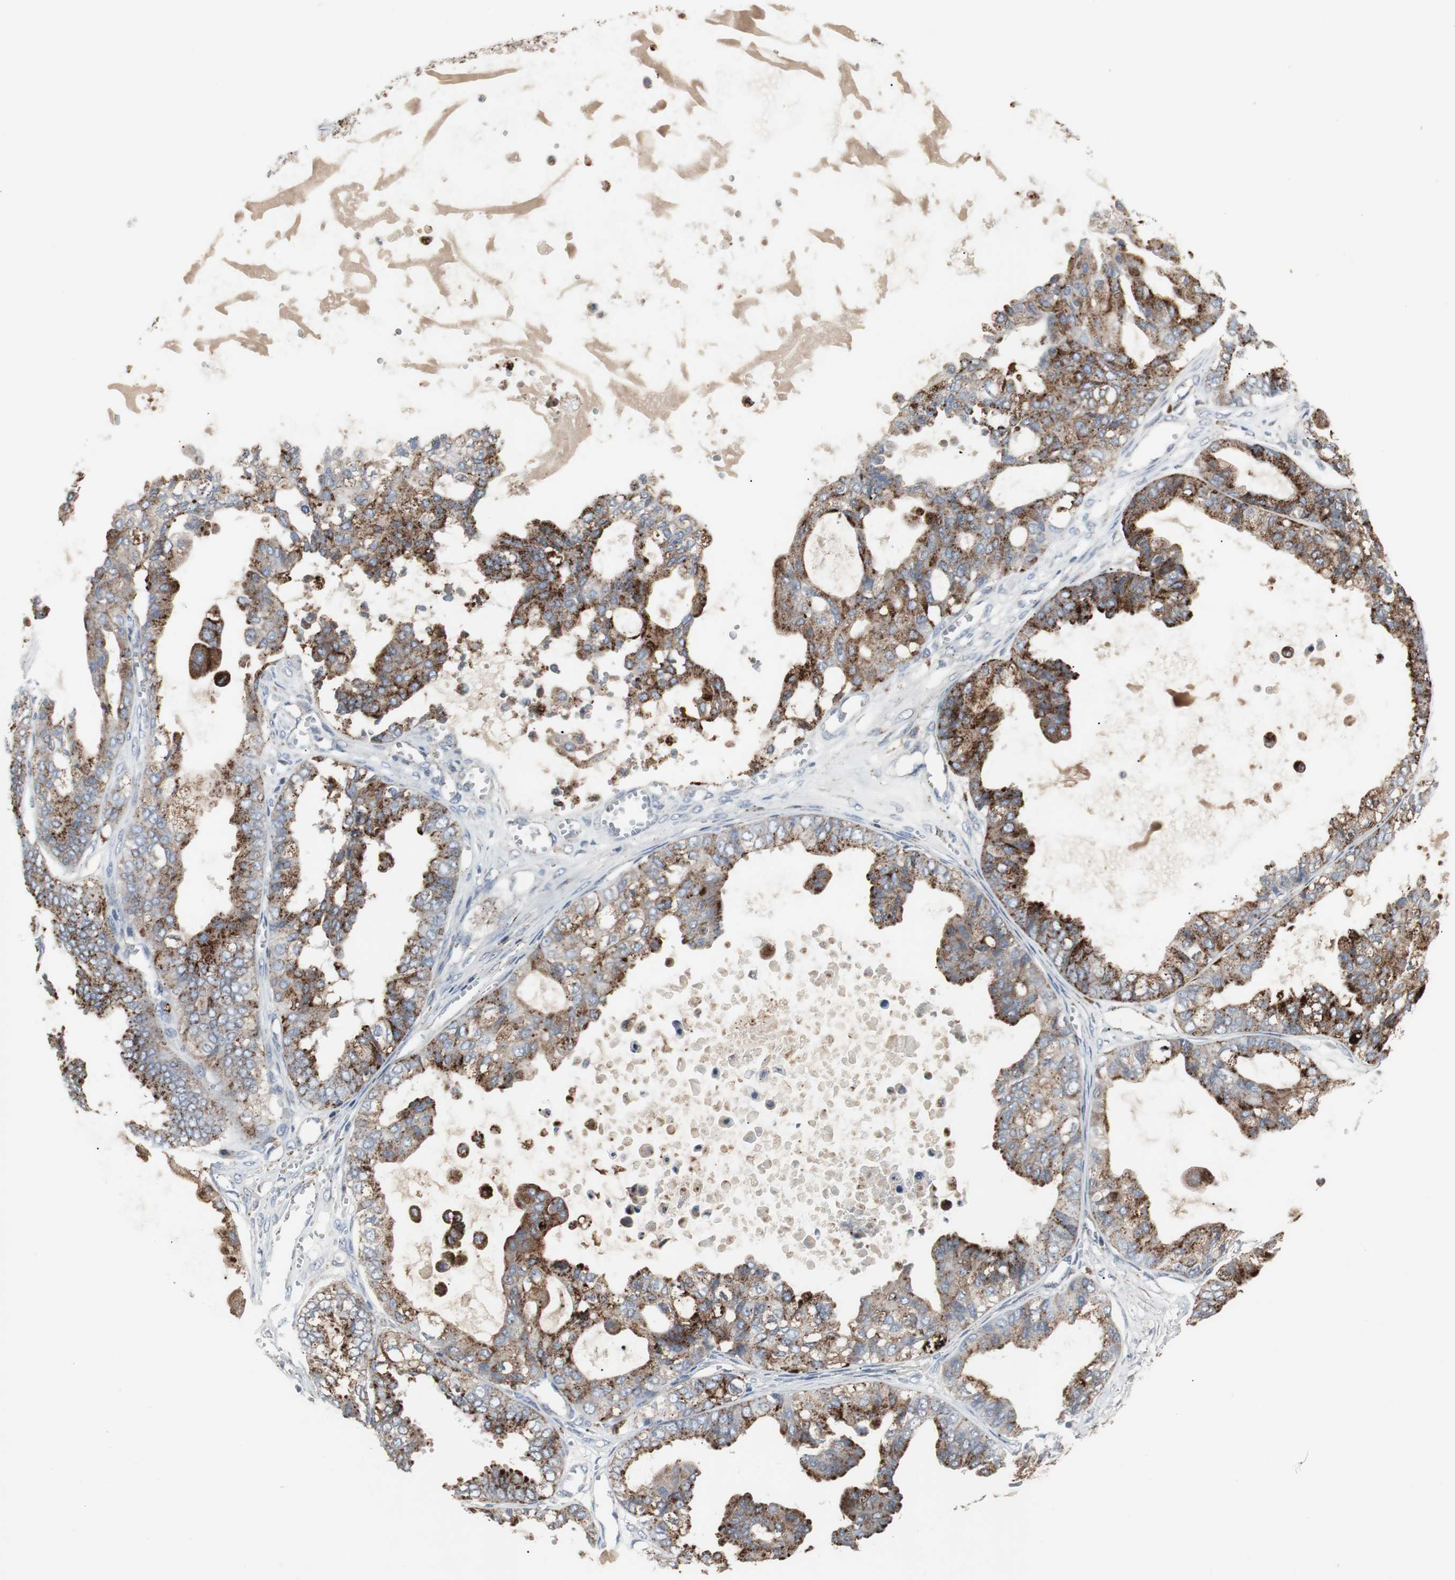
{"staining": {"intensity": "strong", "quantity": ">75%", "location": "cytoplasmic/membranous"}, "tissue": "ovarian cancer", "cell_type": "Tumor cells", "image_type": "cancer", "snomed": [{"axis": "morphology", "description": "Carcinoma, NOS"}, {"axis": "morphology", "description": "Carcinoma, endometroid"}, {"axis": "topography", "description": "Ovary"}], "caption": "Tumor cells show high levels of strong cytoplasmic/membranous expression in about >75% of cells in human ovarian endometroid carcinoma.", "gene": "GBA1", "patient": {"sex": "female", "age": 50}}